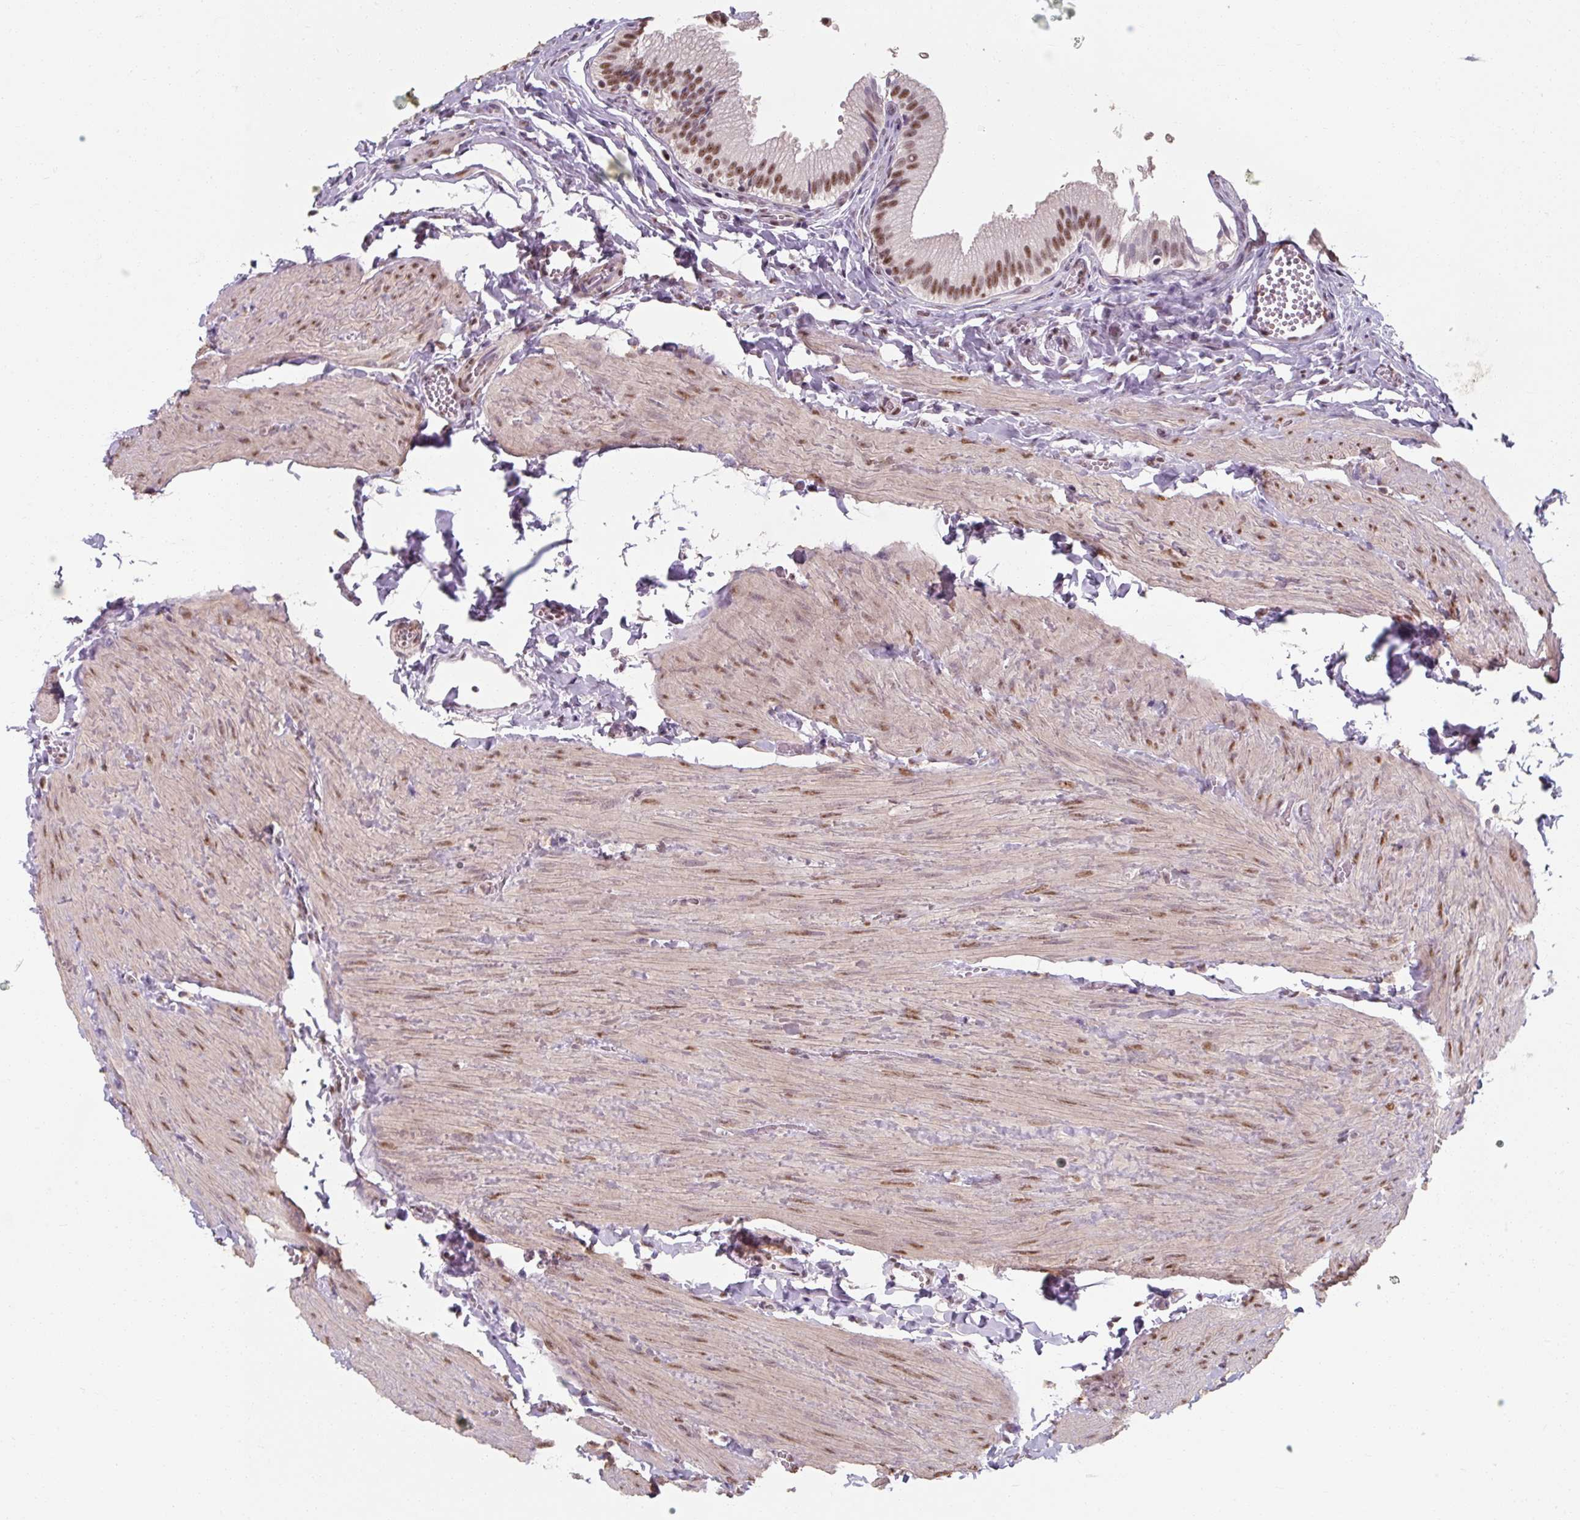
{"staining": {"intensity": "moderate", "quantity": ">75%", "location": "nuclear"}, "tissue": "gallbladder", "cell_type": "Glandular cells", "image_type": "normal", "snomed": [{"axis": "morphology", "description": "Normal tissue, NOS"}, {"axis": "topography", "description": "Gallbladder"}, {"axis": "topography", "description": "Peripheral nerve tissue"}], "caption": "Immunohistochemistry (DAB (3,3'-diaminobenzidine)) staining of normal human gallbladder demonstrates moderate nuclear protein positivity in about >75% of glandular cells.", "gene": "ENSG00000291316", "patient": {"sex": "male", "age": 17}}